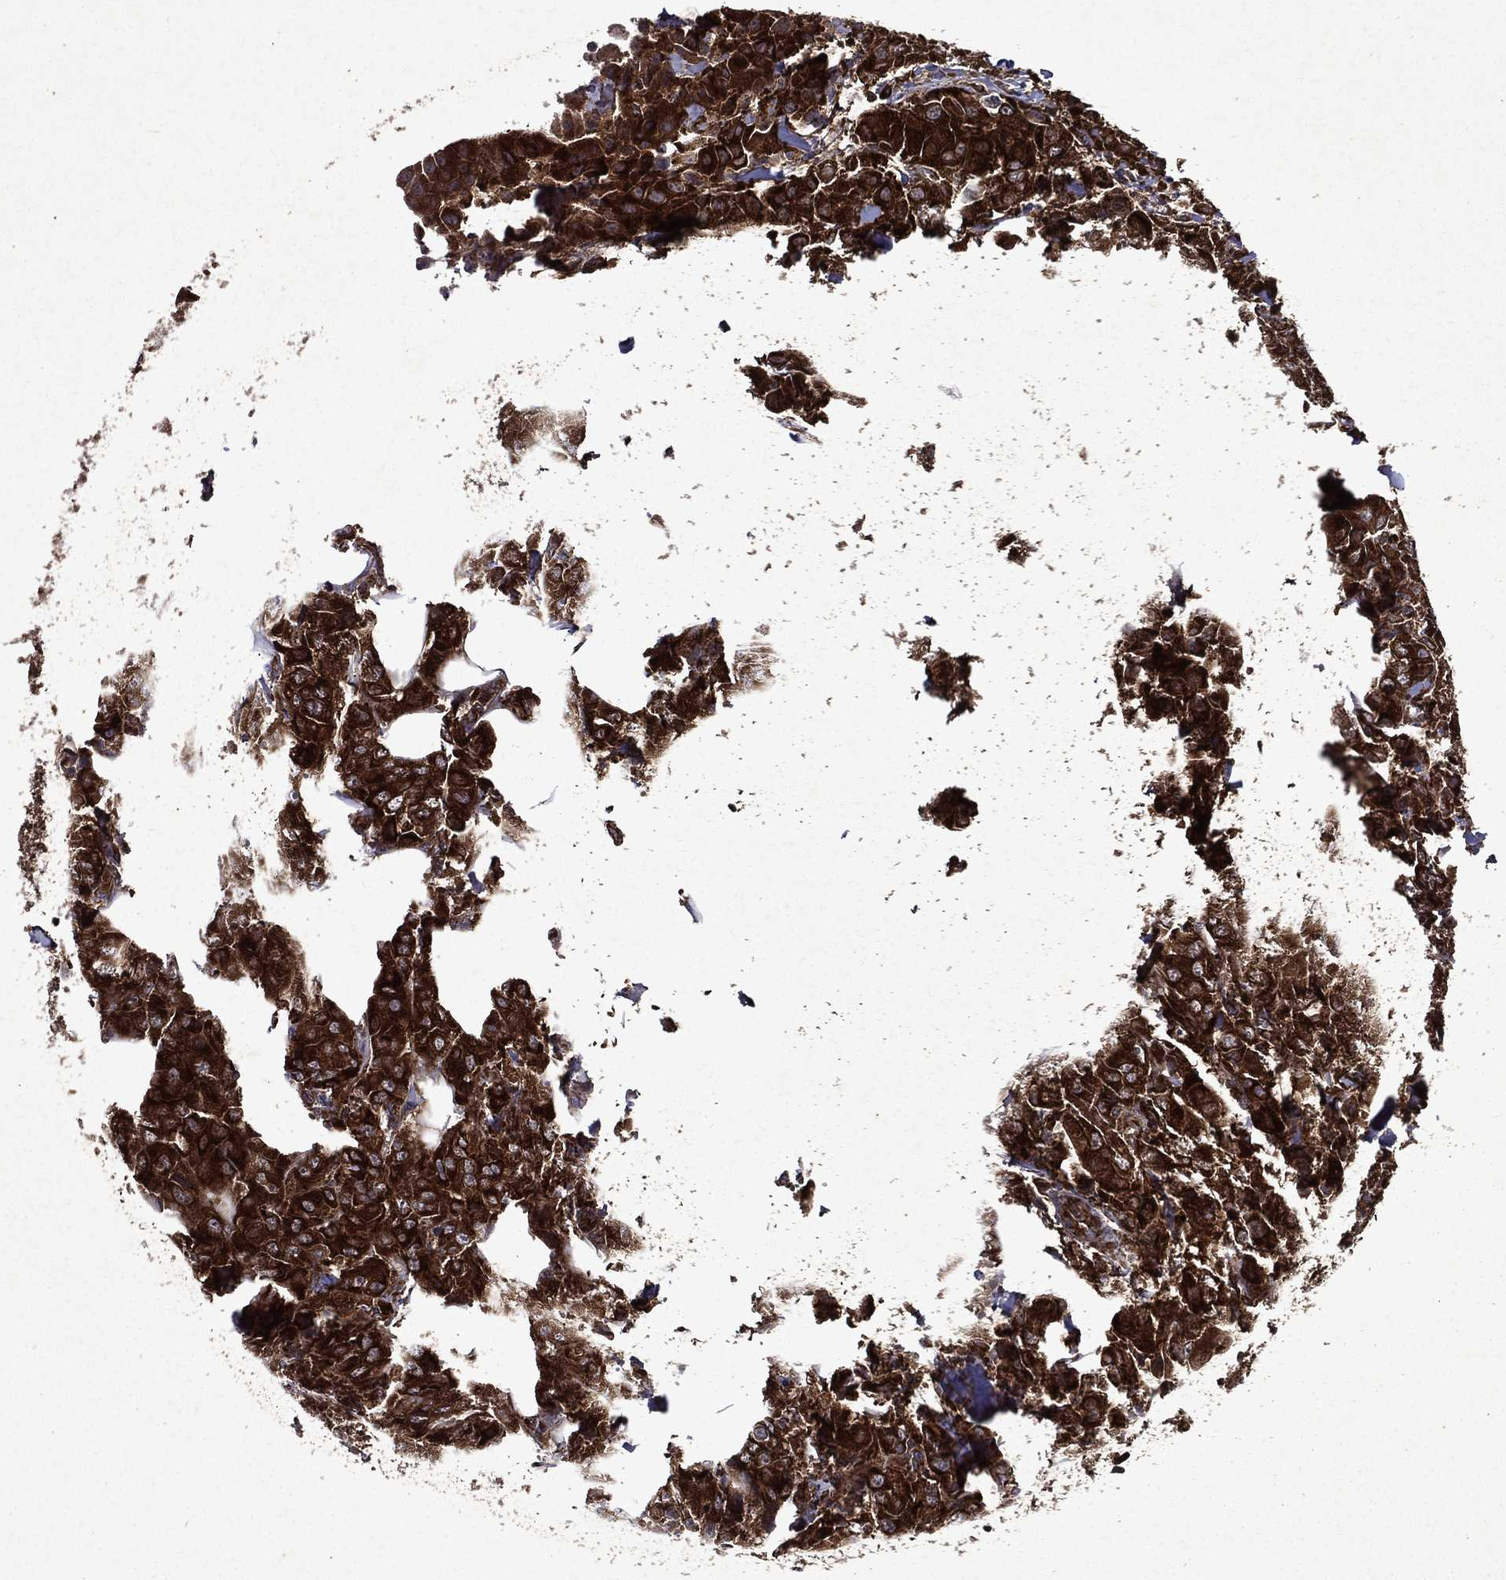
{"staining": {"intensity": "strong", "quantity": ">75%", "location": "cytoplasmic/membranous"}, "tissue": "breast cancer", "cell_type": "Tumor cells", "image_type": "cancer", "snomed": [{"axis": "morphology", "description": "Duct carcinoma"}, {"axis": "topography", "description": "Breast"}], "caption": "IHC (DAB (3,3'-diaminobenzidine)) staining of breast infiltrating ductal carcinoma exhibits strong cytoplasmic/membranous protein staining in about >75% of tumor cells. (Stains: DAB (3,3'-diaminobenzidine) in brown, nuclei in blue, Microscopy: brightfield microscopy at high magnification).", "gene": "EIF2B4", "patient": {"sex": "female", "age": 43}}